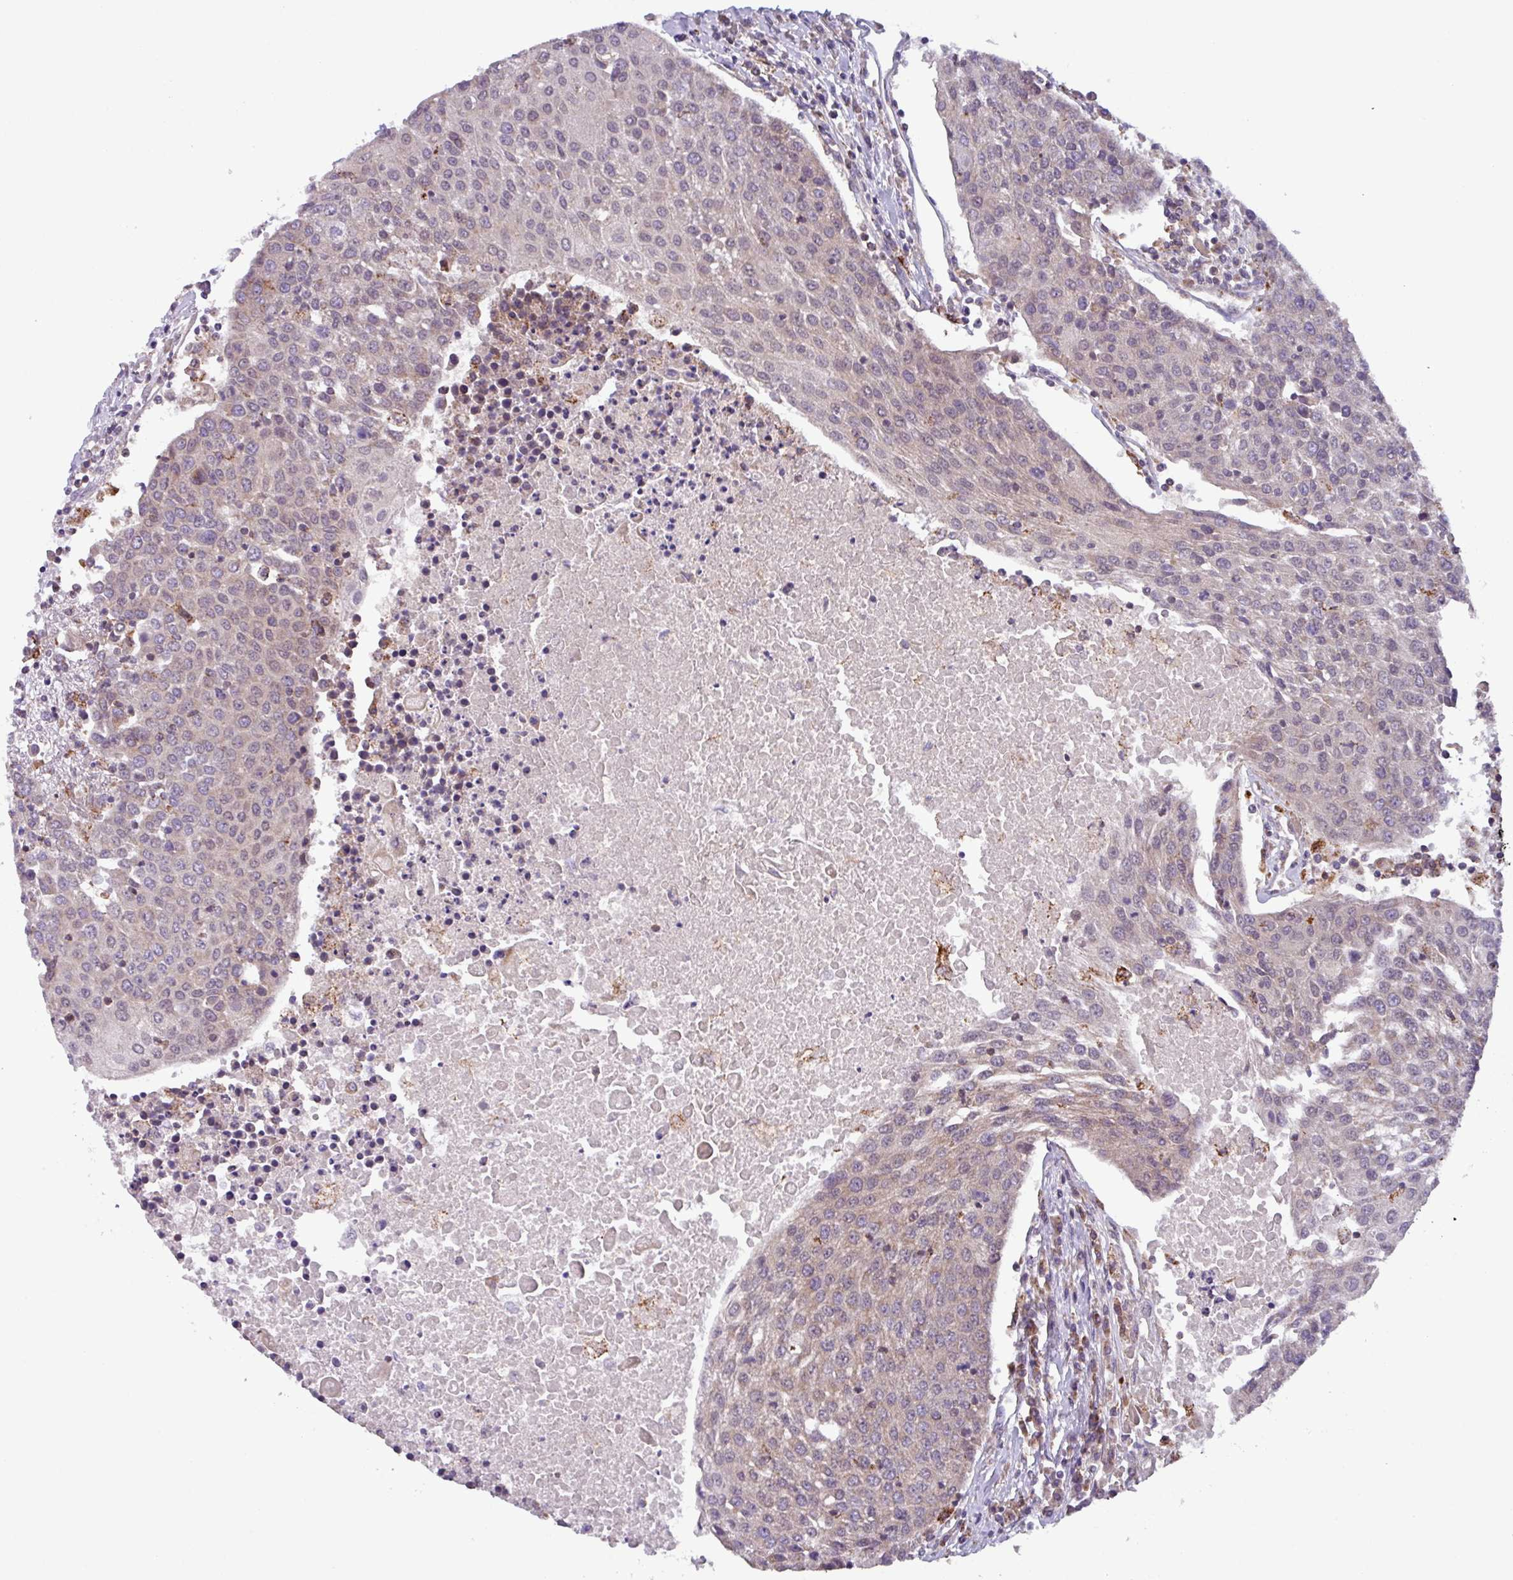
{"staining": {"intensity": "weak", "quantity": "<25%", "location": "cytoplasmic/membranous"}, "tissue": "urothelial cancer", "cell_type": "Tumor cells", "image_type": "cancer", "snomed": [{"axis": "morphology", "description": "Urothelial carcinoma, High grade"}, {"axis": "topography", "description": "Urinary bladder"}], "caption": "Immunohistochemical staining of human urothelial cancer shows no significant positivity in tumor cells.", "gene": "AKIRIN1", "patient": {"sex": "female", "age": 85}}